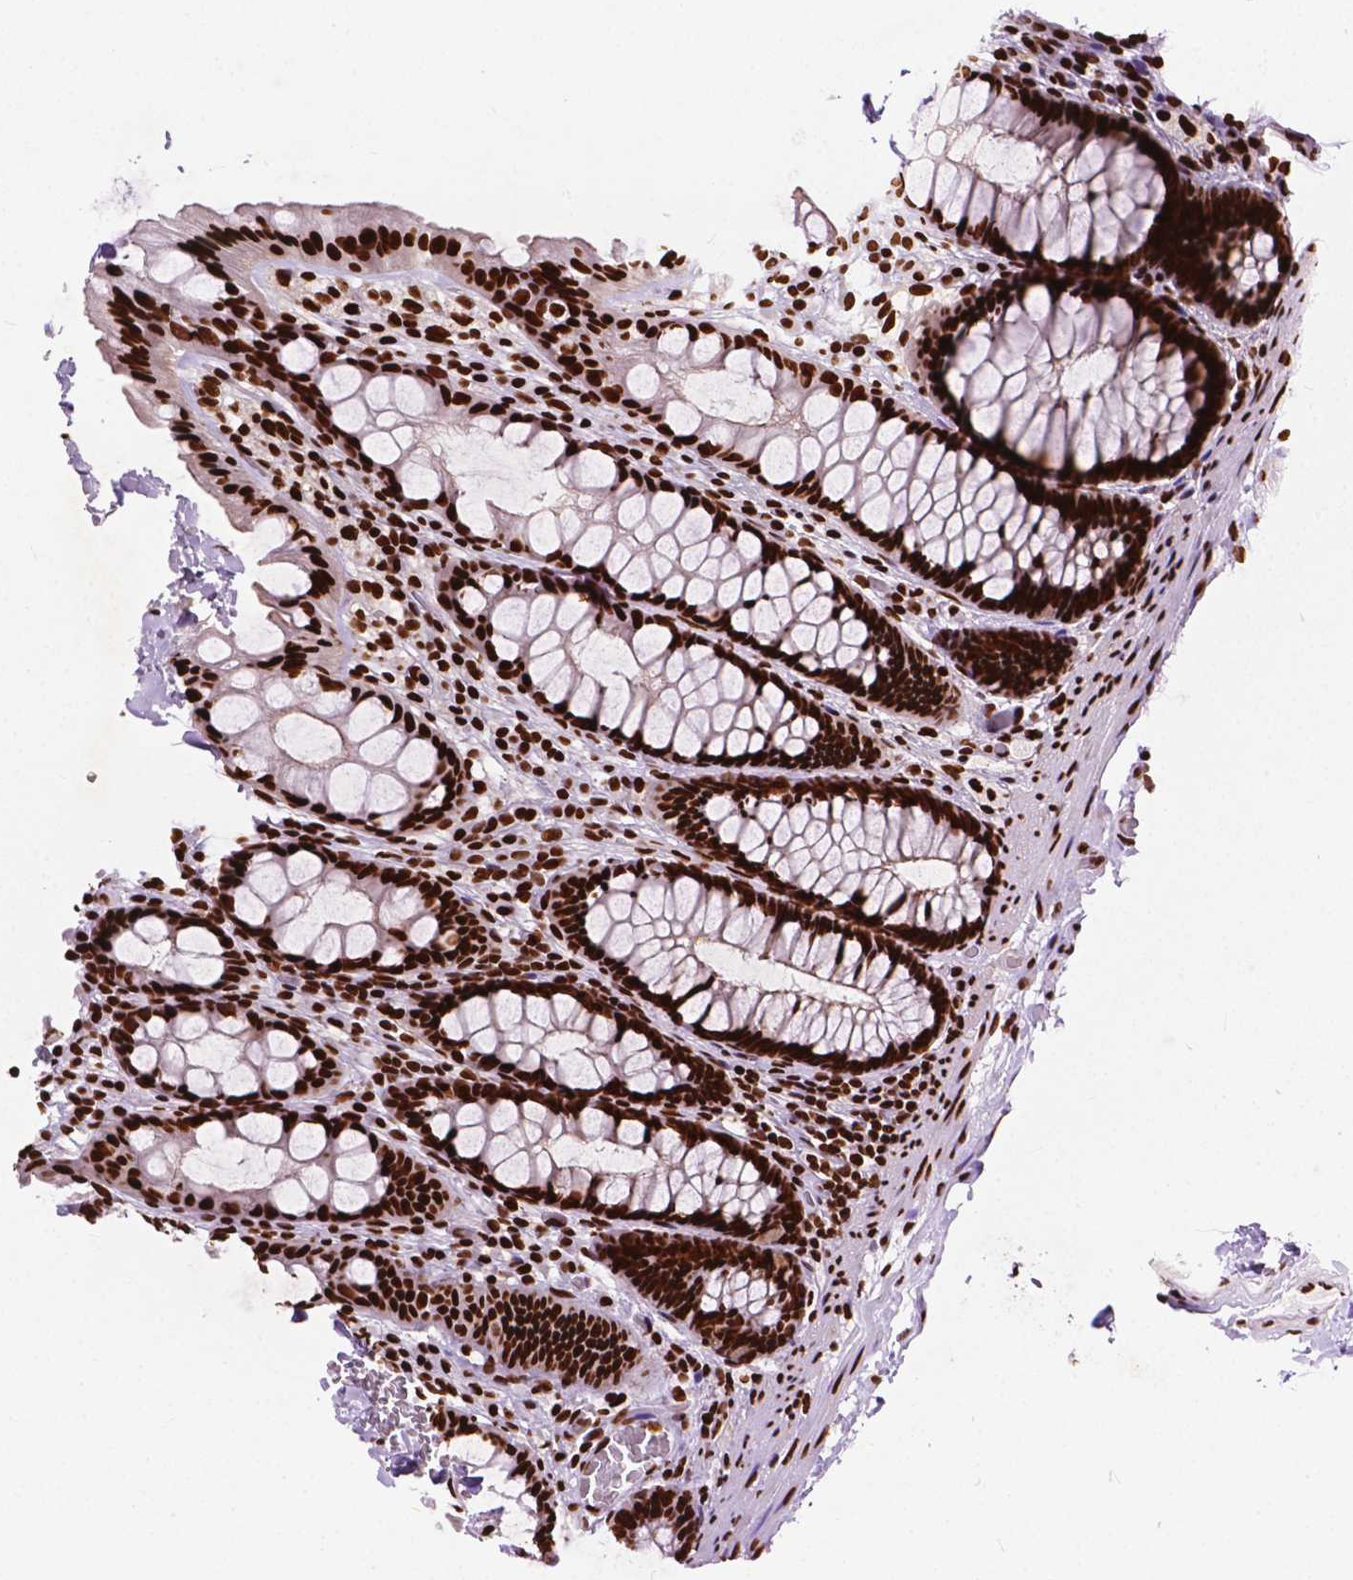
{"staining": {"intensity": "strong", "quantity": ">75%", "location": "nuclear"}, "tissue": "colon", "cell_type": "Endothelial cells", "image_type": "normal", "snomed": [{"axis": "morphology", "description": "Normal tissue, NOS"}, {"axis": "topography", "description": "Colon"}], "caption": "This is a histology image of immunohistochemistry staining of benign colon, which shows strong positivity in the nuclear of endothelial cells.", "gene": "SMIM5", "patient": {"sex": "male", "age": 47}}